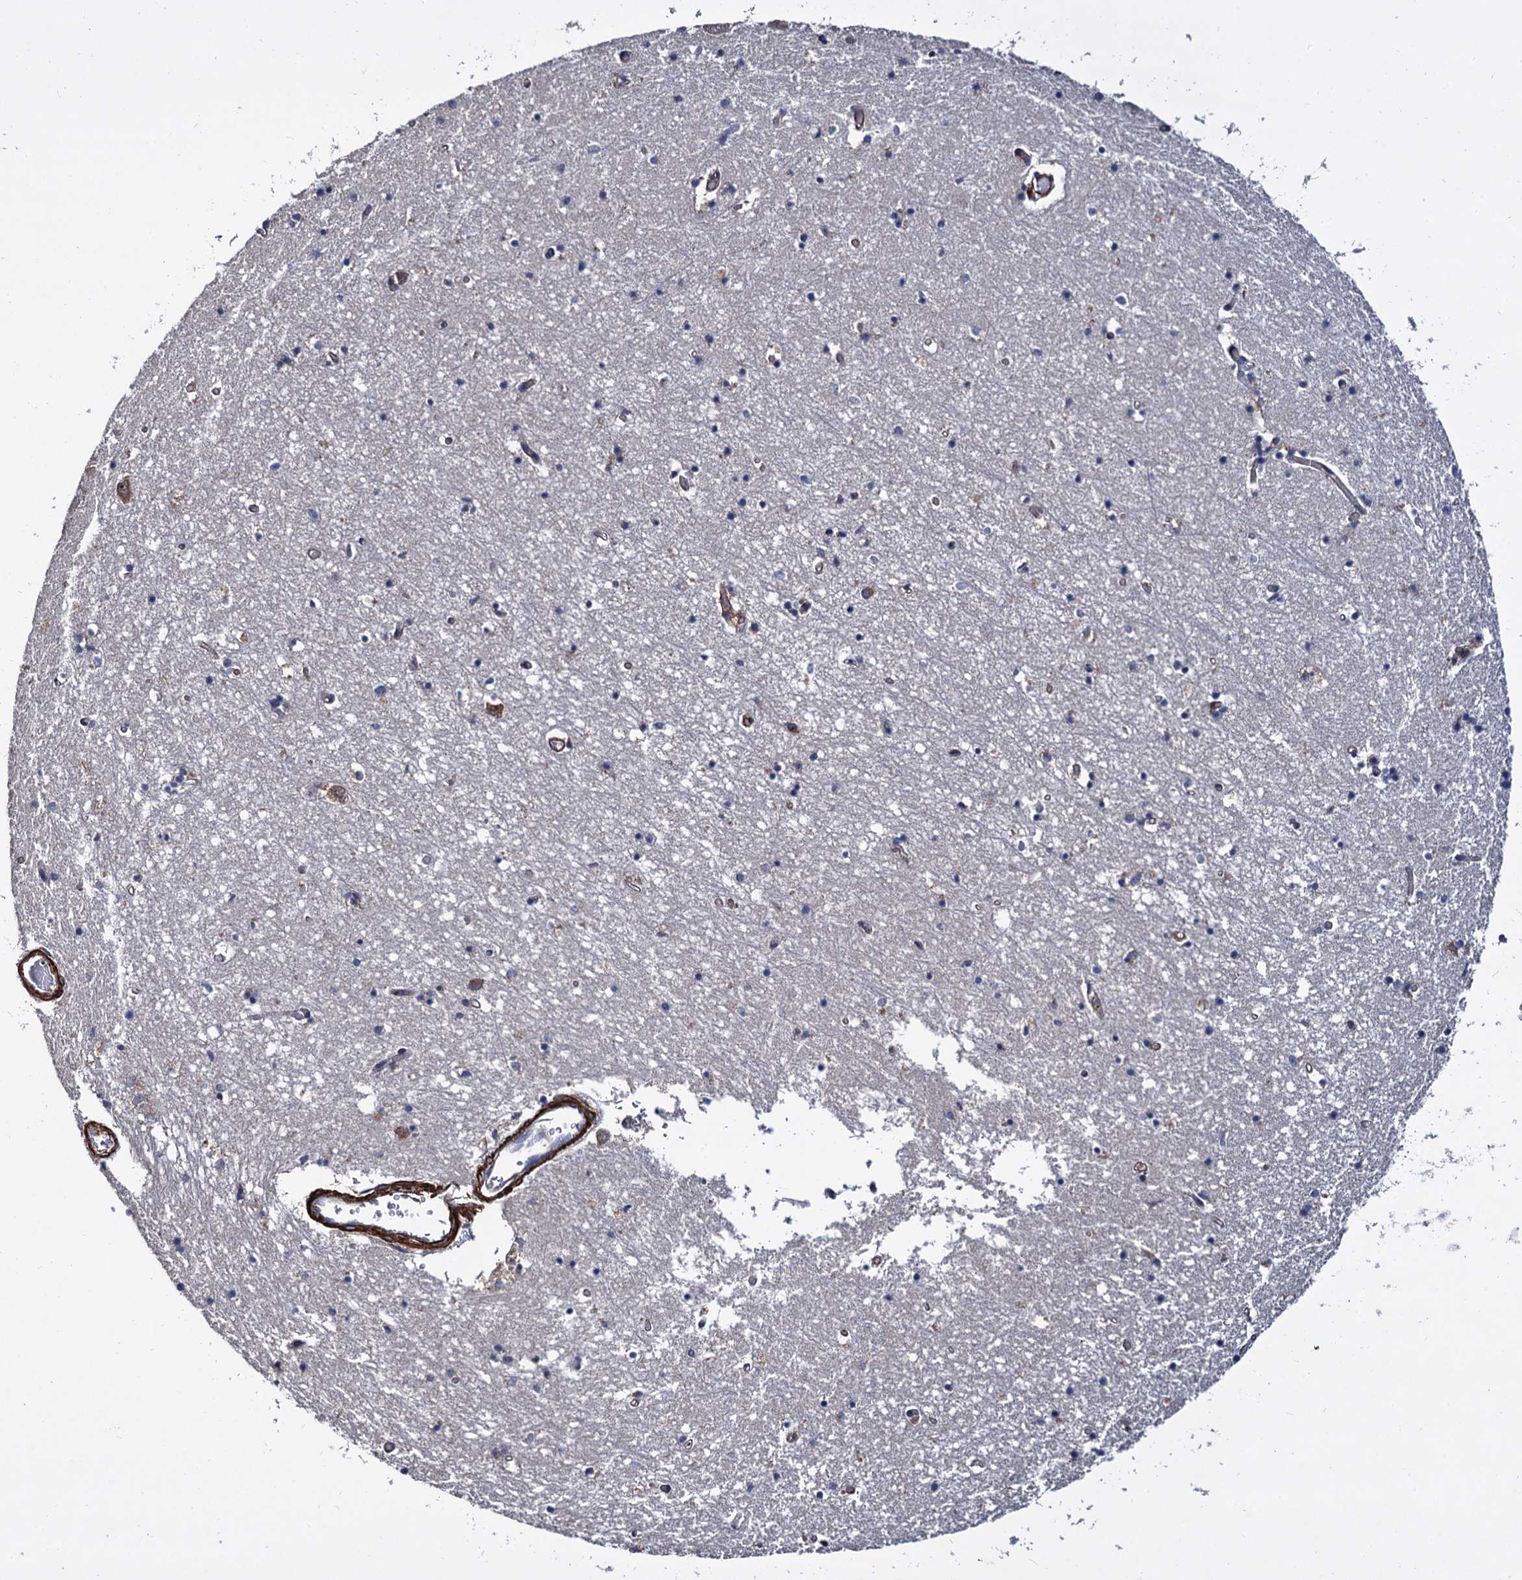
{"staining": {"intensity": "negative", "quantity": "none", "location": "none"}, "tissue": "hippocampus", "cell_type": "Glial cells", "image_type": "normal", "snomed": [{"axis": "morphology", "description": "Normal tissue, NOS"}, {"axis": "topography", "description": "Hippocampus"}], "caption": "An image of hippocampus stained for a protein demonstrates no brown staining in glial cells.", "gene": "ISM2", "patient": {"sex": "male", "age": 70}}